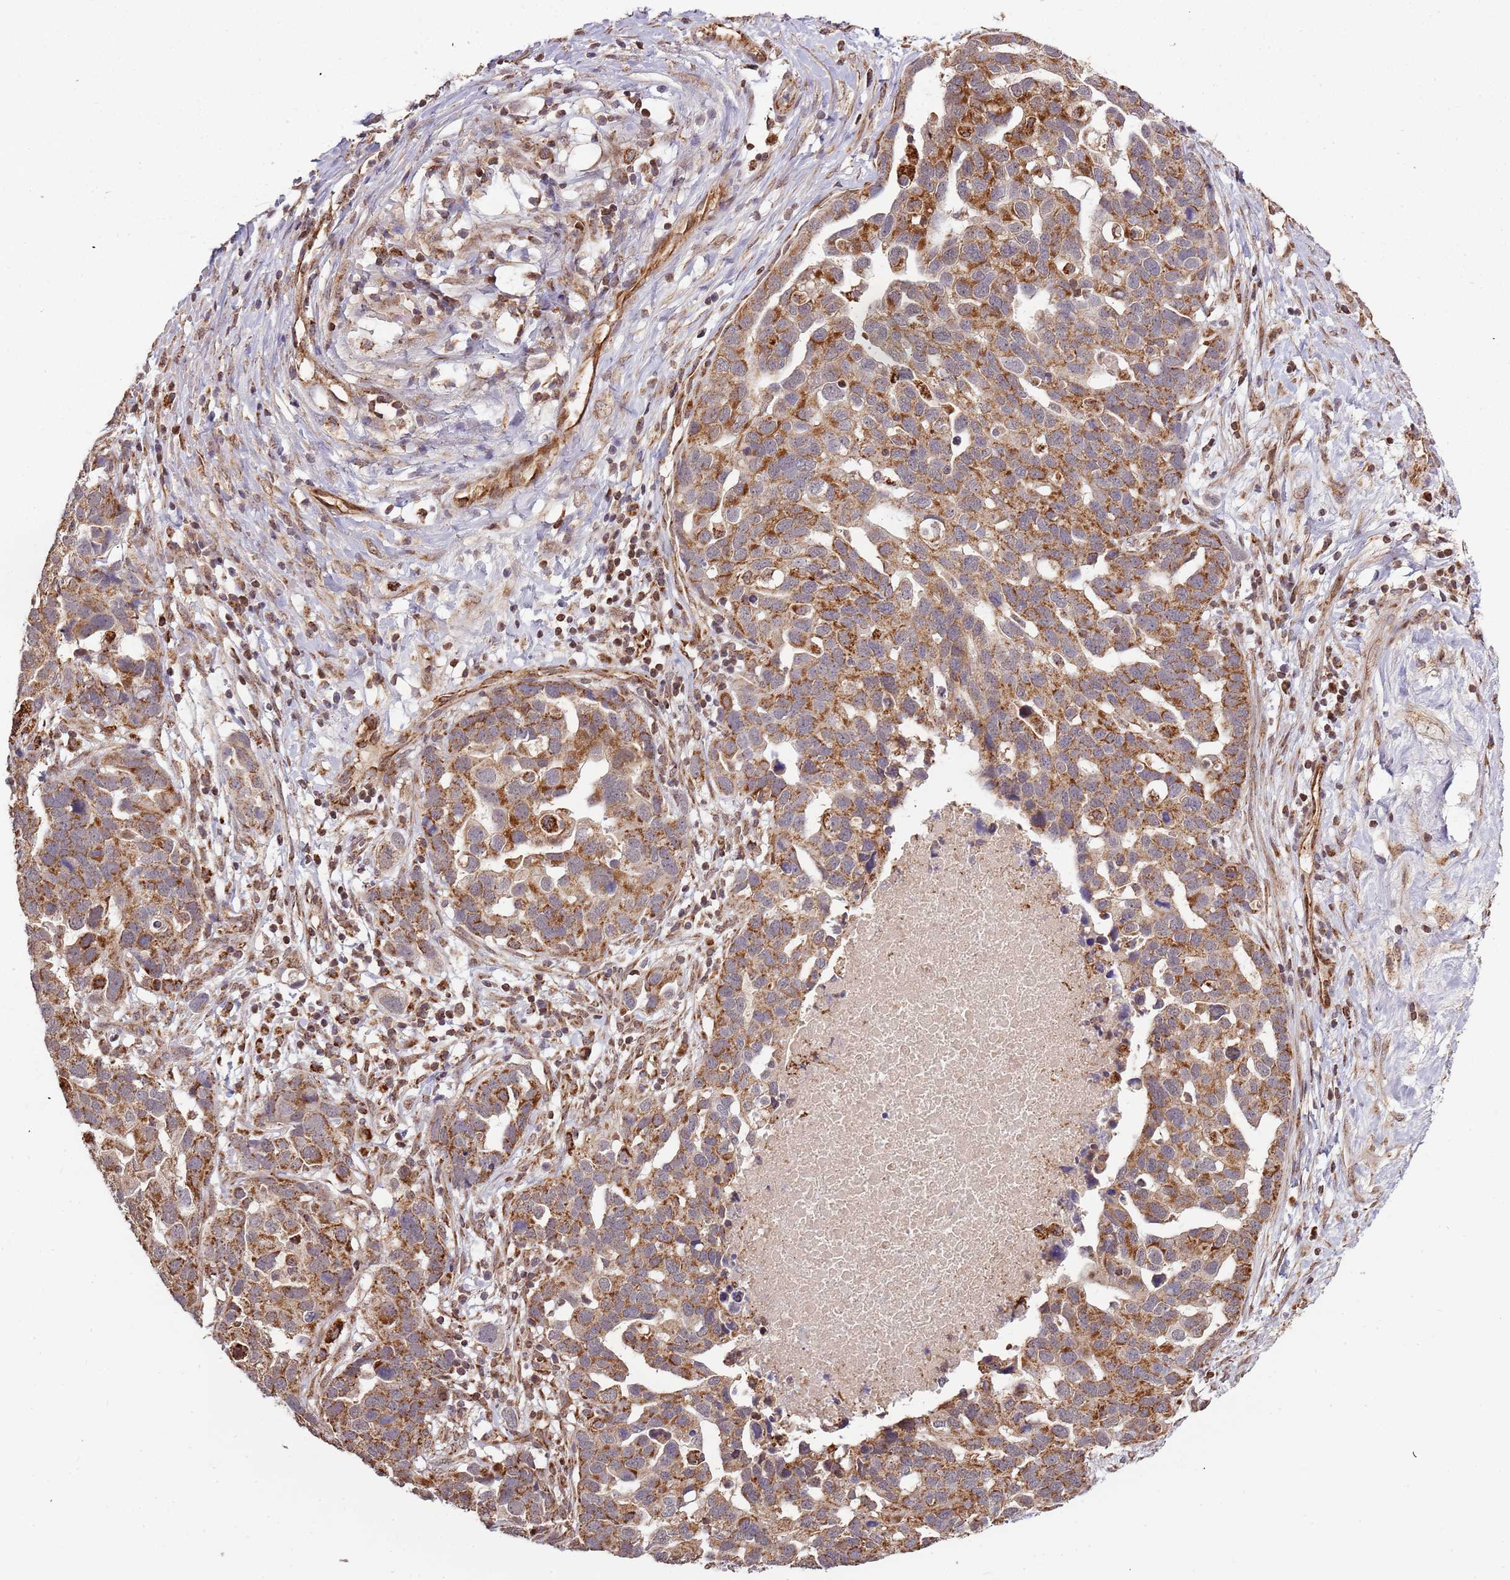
{"staining": {"intensity": "moderate", "quantity": ">75%", "location": "cytoplasmic/membranous"}, "tissue": "ovarian cancer", "cell_type": "Tumor cells", "image_type": "cancer", "snomed": [{"axis": "morphology", "description": "Cystadenocarcinoma, serous, NOS"}, {"axis": "topography", "description": "Ovary"}], "caption": "A micrograph showing moderate cytoplasmic/membranous positivity in about >75% of tumor cells in serous cystadenocarcinoma (ovarian), as visualized by brown immunohistochemical staining.", "gene": "IL17RD", "patient": {"sex": "female", "age": 54}}